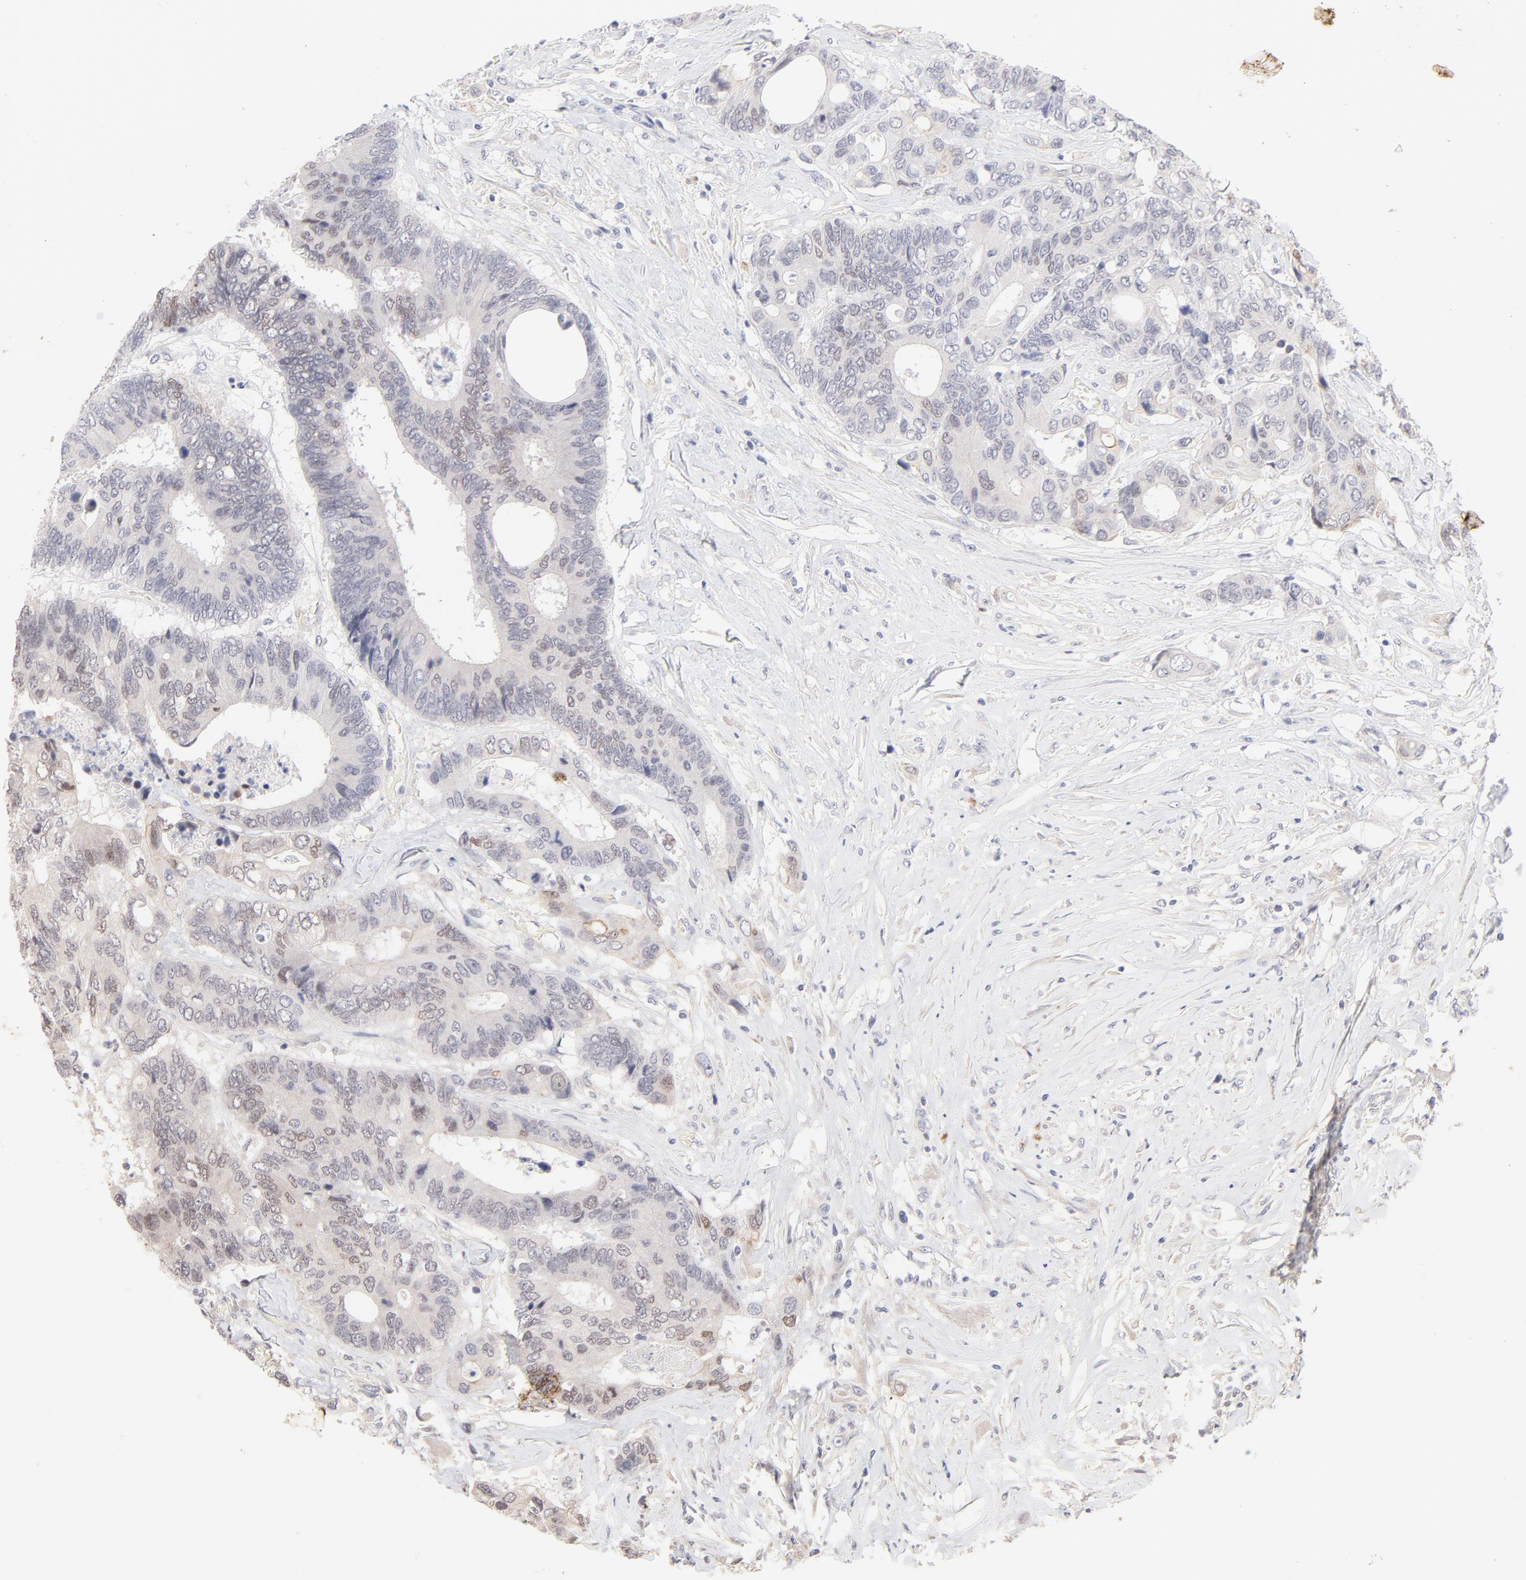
{"staining": {"intensity": "weak", "quantity": "<25%", "location": "nuclear"}, "tissue": "colorectal cancer", "cell_type": "Tumor cells", "image_type": "cancer", "snomed": [{"axis": "morphology", "description": "Adenocarcinoma, NOS"}, {"axis": "topography", "description": "Rectum"}], "caption": "This is an immunohistochemistry (IHC) image of adenocarcinoma (colorectal). There is no staining in tumor cells.", "gene": "ELF3", "patient": {"sex": "male", "age": 55}}